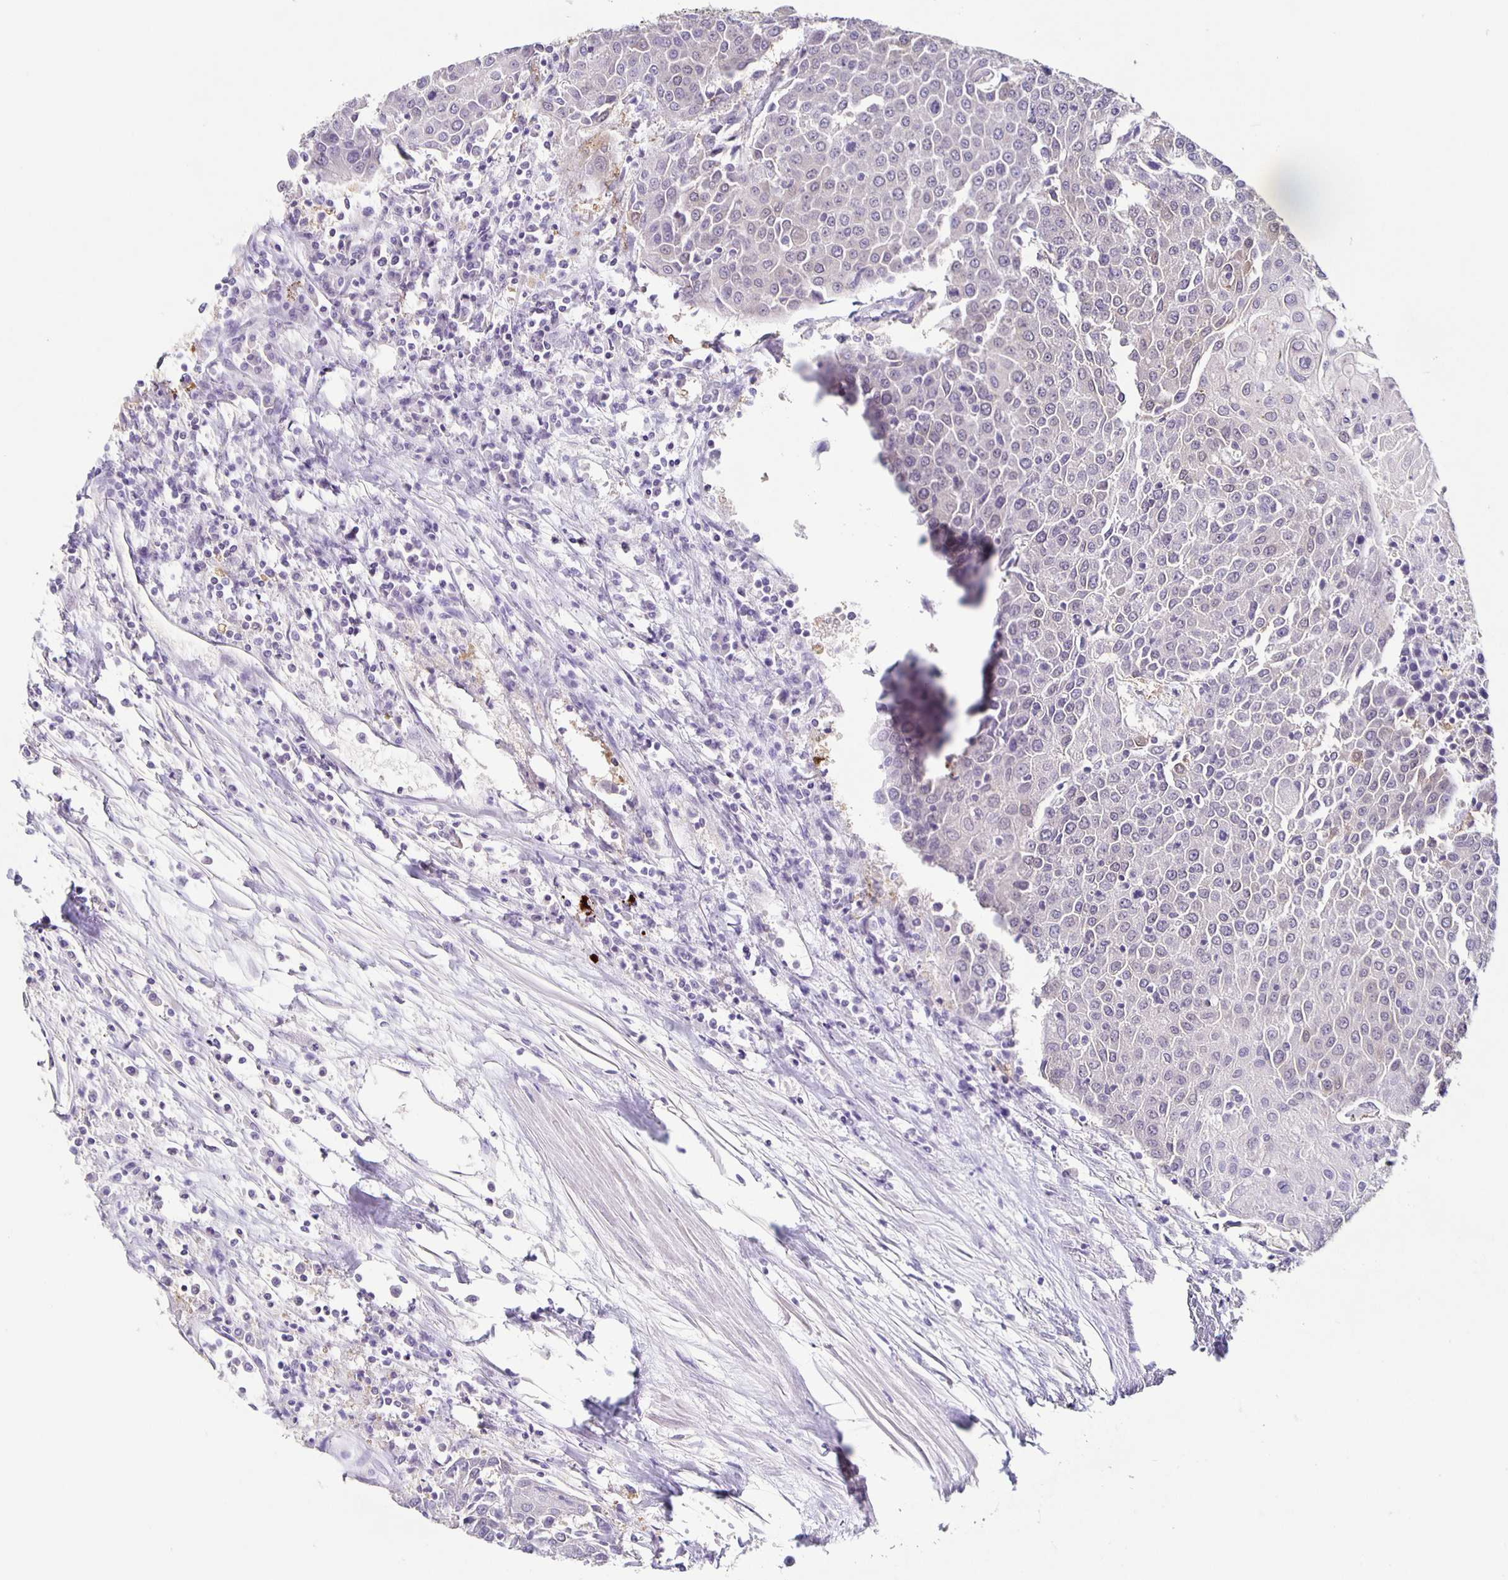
{"staining": {"intensity": "negative", "quantity": "none", "location": "none"}, "tissue": "urothelial cancer", "cell_type": "Tumor cells", "image_type": "cancer", "snomed": [{"axis": "morphology", "description": "Urothelial carcinoma, High grade"}, {"axis": "topography", "description": "Urinary bladder"}], "caption": "The immunohistochemistry (IHC) micrograph has no significant staining in tumor cells of urothelial cancer tissue. (Immunohistochemistry, brightfield microscopy, high magnification).", "gene": "CARNS1", "patient": {"sex": "female", "age": 85}}